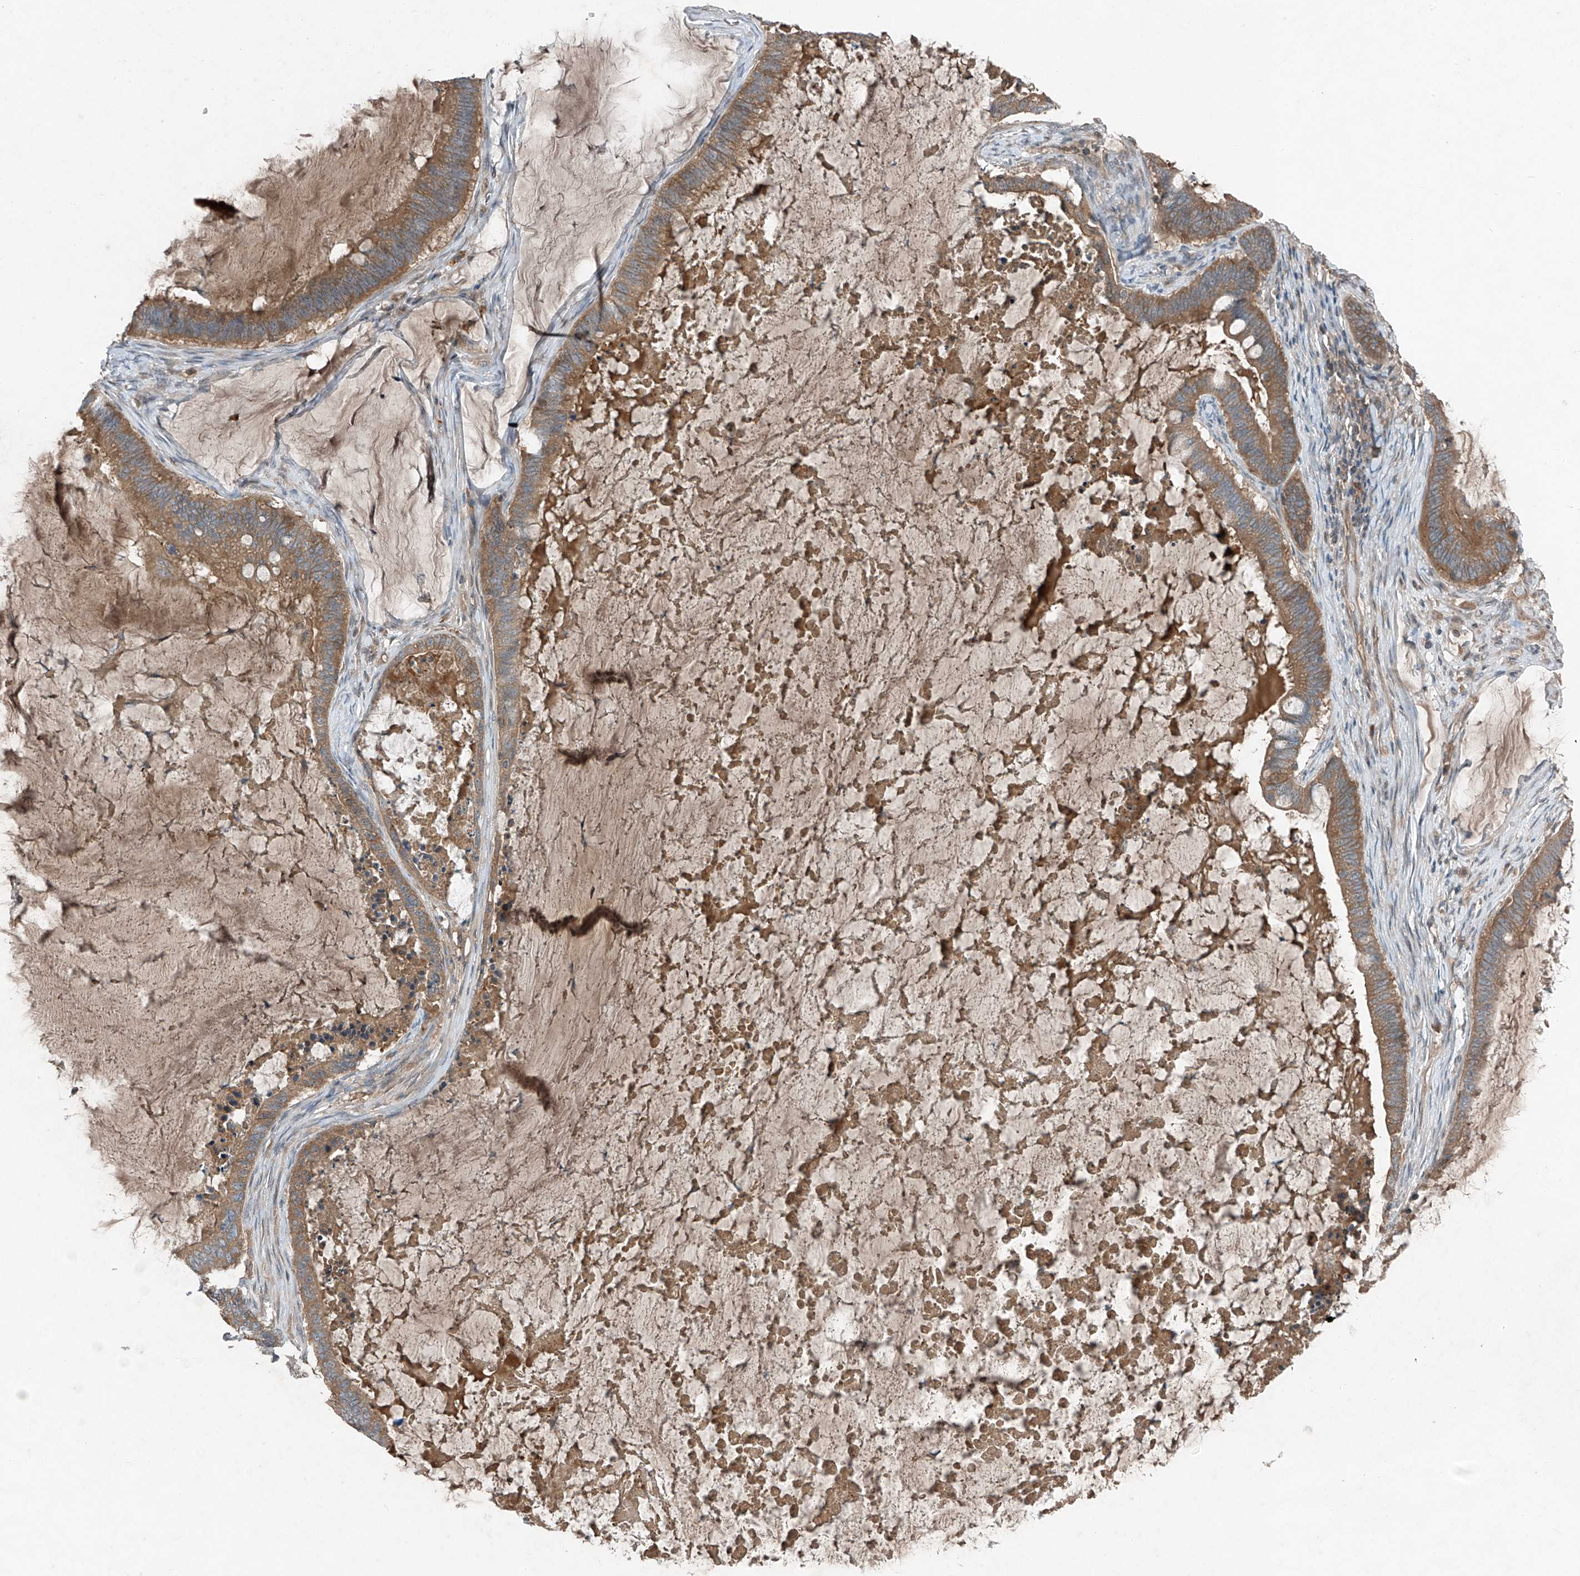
{"staining": {"intensity": "moderate", "quantity": ">75%", "location": "cytoplasmic/membranous"}, "tissue": "ovarian cancer", "cell_type": "Tumor cells", "image_type": "cancer", "snomed": [{"axis": "morphology", "description": "Cystadenocarcinoma, mucinous, NOS"}, {"axis": "topography", "description": "Ovary"}], "caption": "This micrograph demonstrates immunohistochemistry staining of human ovarian cancer (mucinous cystadenocarcinoma), with medium moderate cytoplasmic/membranous expression in approximately >75% of tumor cells.", "gene": "FOXRED2", "patient": {"sex": "female", "age": 61}}